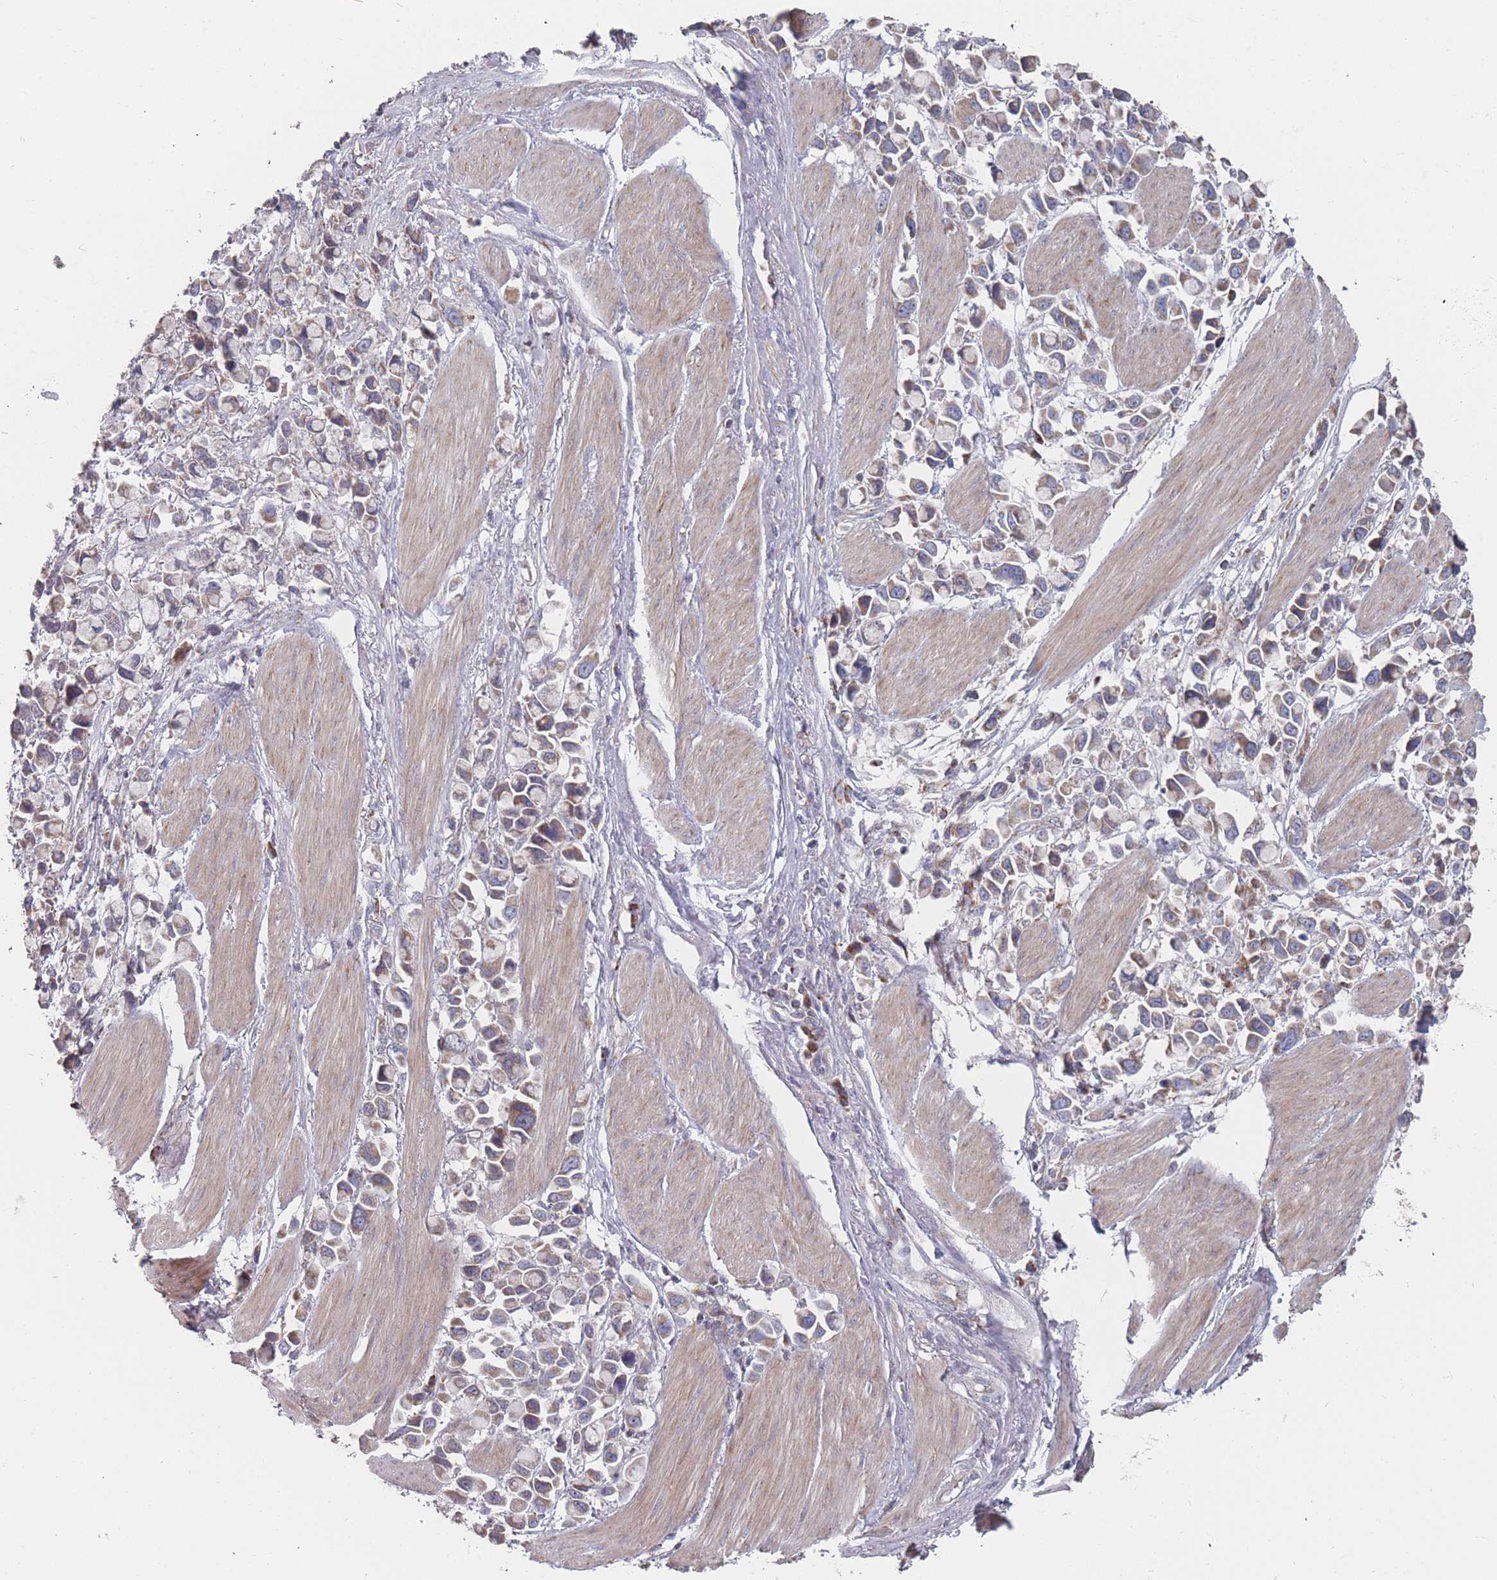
{"staining": {"intensity": "weak", "quantity": "25%-75%", "location": "cytoplasmic/membranous"}, "tissue": "stomach cancer", "cell_type": "Tumor cells", "image_type": "cancer", "snomed": [{"axis": "morphology", "description": "Adenocarcinoma, NOS"}, {"axis": "topography", "description": "Stomach"}], "caption": "Stomach cancer (adenocarcinoma) stained with immunohistochemistry displays weak cytoplasmic/membranous expression in about 25%-75% of tumor cells. Using DAB (3,3'-diaminobenzidine) (brown) and hematoxylin (blue) stains, captured at high magnification using brightfield microscopy.", "gene": "PSMB3", "patient": {"sex": "female", "age": 81}}